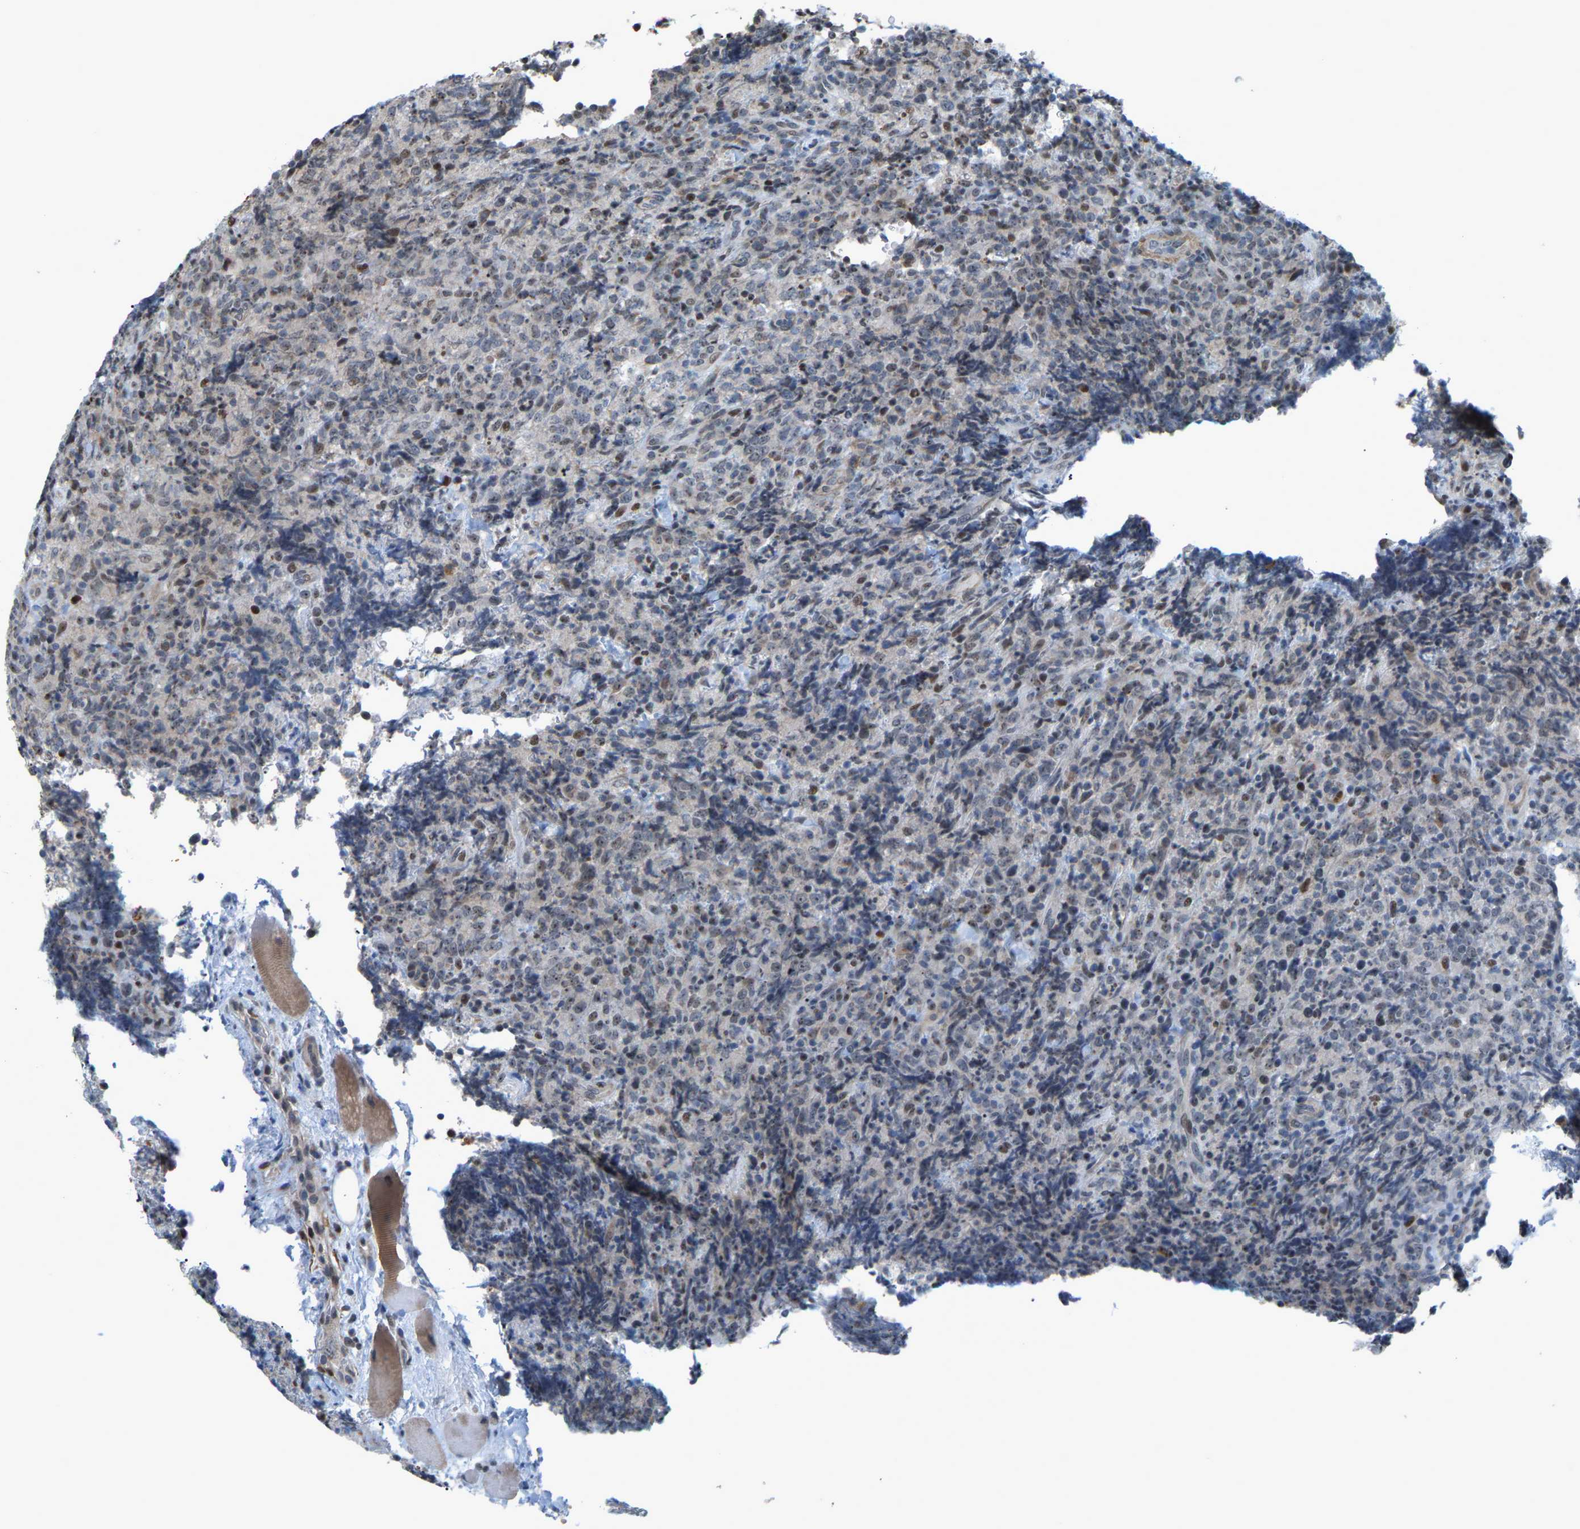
{"staining": {"intensity": "weak", "quantity": "<25%", "location": "nuclear"}, "tissue": "lymphoma", "cell_type": "Tumor cells", "image_type": "cancer", "snomed": [{"axis": "morphology", "description": "Malignant lymphoma, non-Hodgkin's type, High grade"}, {"axis": "topography", "description": "Tonsil"}], "caption": "Immunohistochemical staining of malignant lymphoma, non-Hodgkin's type (high-grade) exhibits no significant positivity in tumor cells.", "gene": "CROT", "patient": {"sex": "female", "age": 36}}